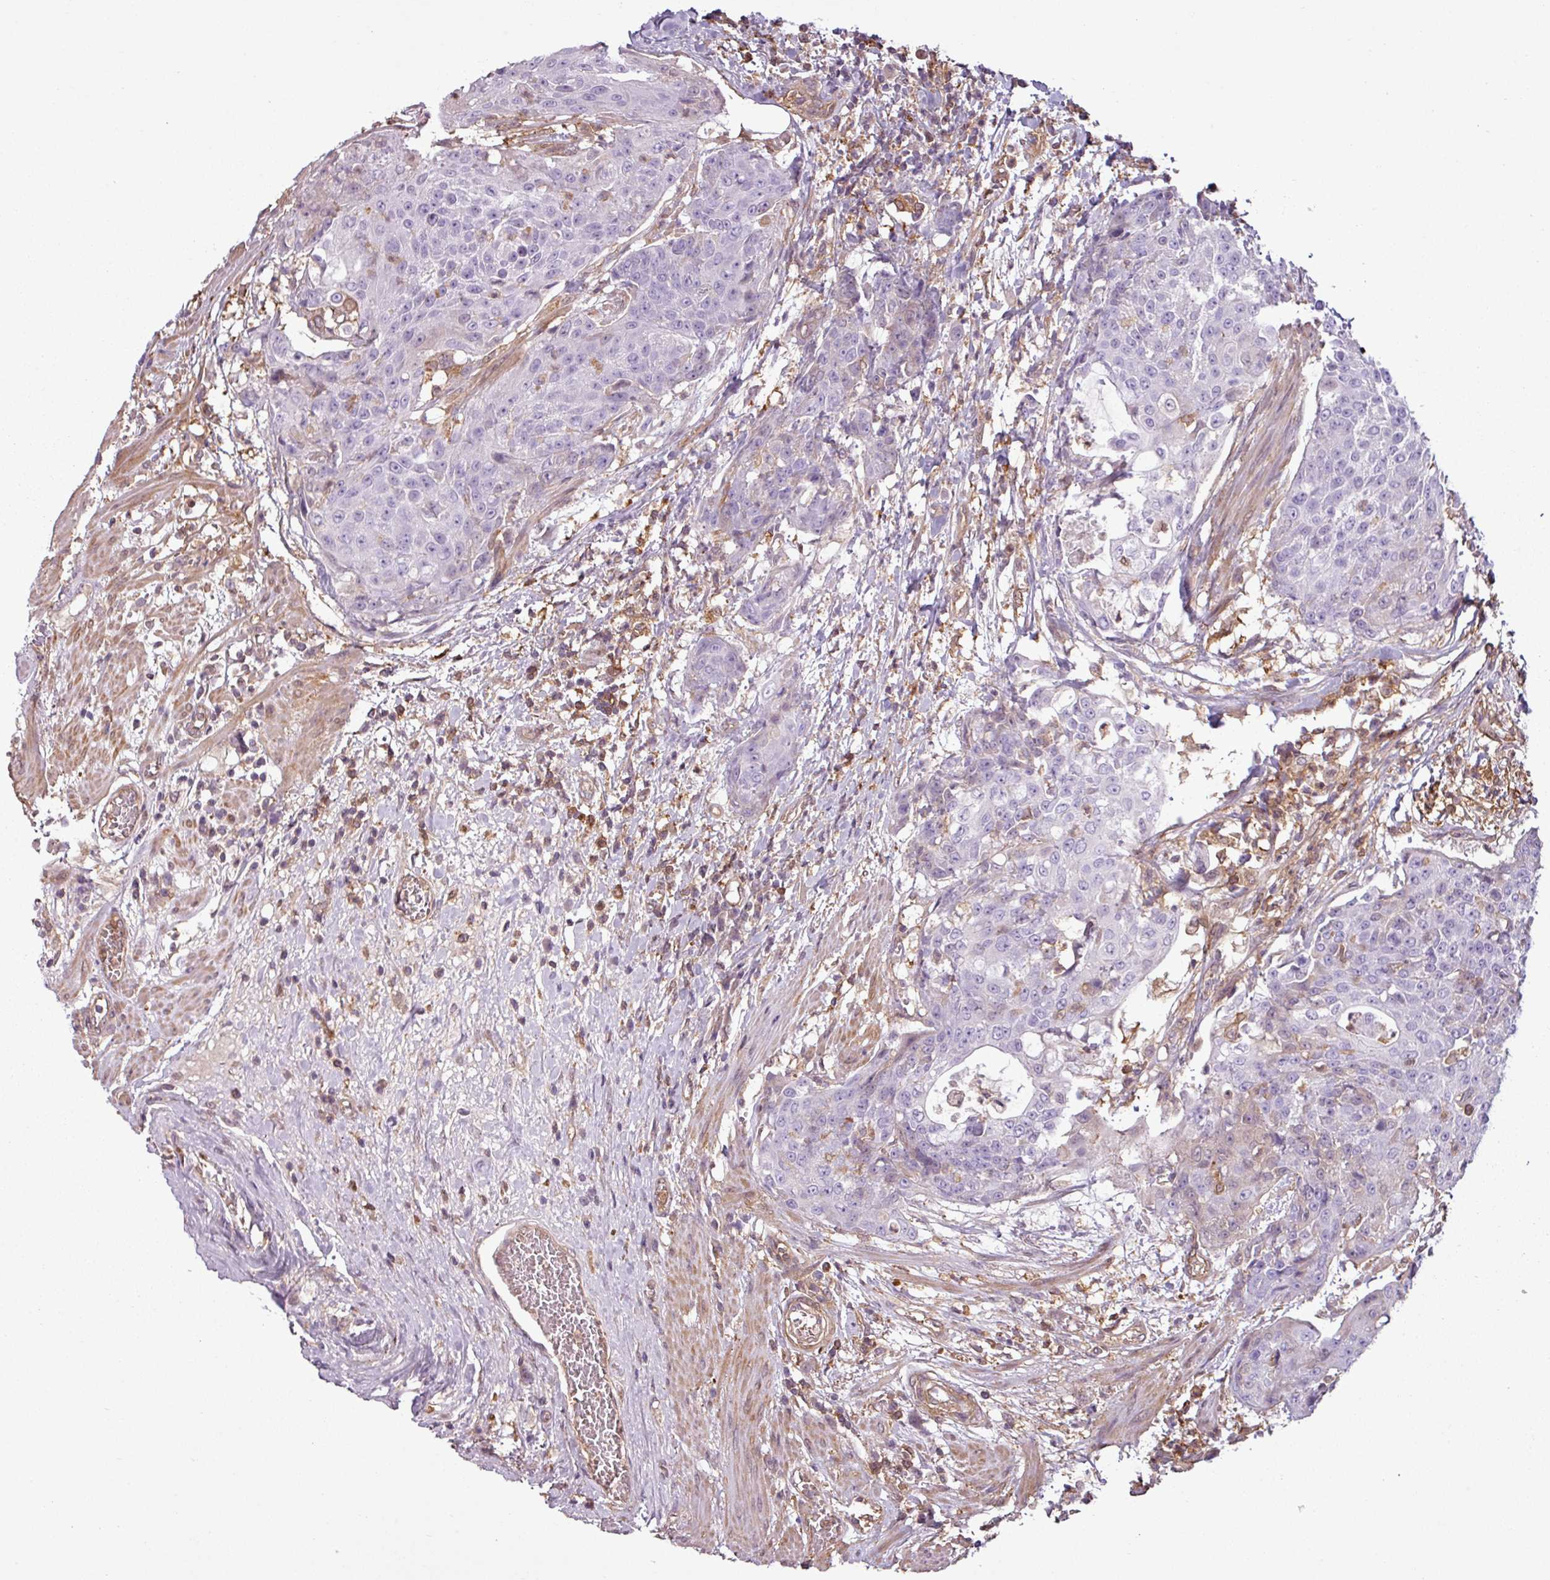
{"staining": {"intensity": "negative", "quantity": "none", "location": "none"}, "tissue": "urothelial cancer", "cell_type": "Tumor cells", "image_type": "cancer", "snomed": [{"axis": "morphology", "description": "Urothelial carcinoma, High grade"}, {"axis": "topography", "description": "Urinary bladder"}], "caption": "A micrograph of human urothelial cancer is negative for staining in tumor cells.", "gene": "SH3BGRL", "patient": {"sex": "female", "age": 63}}